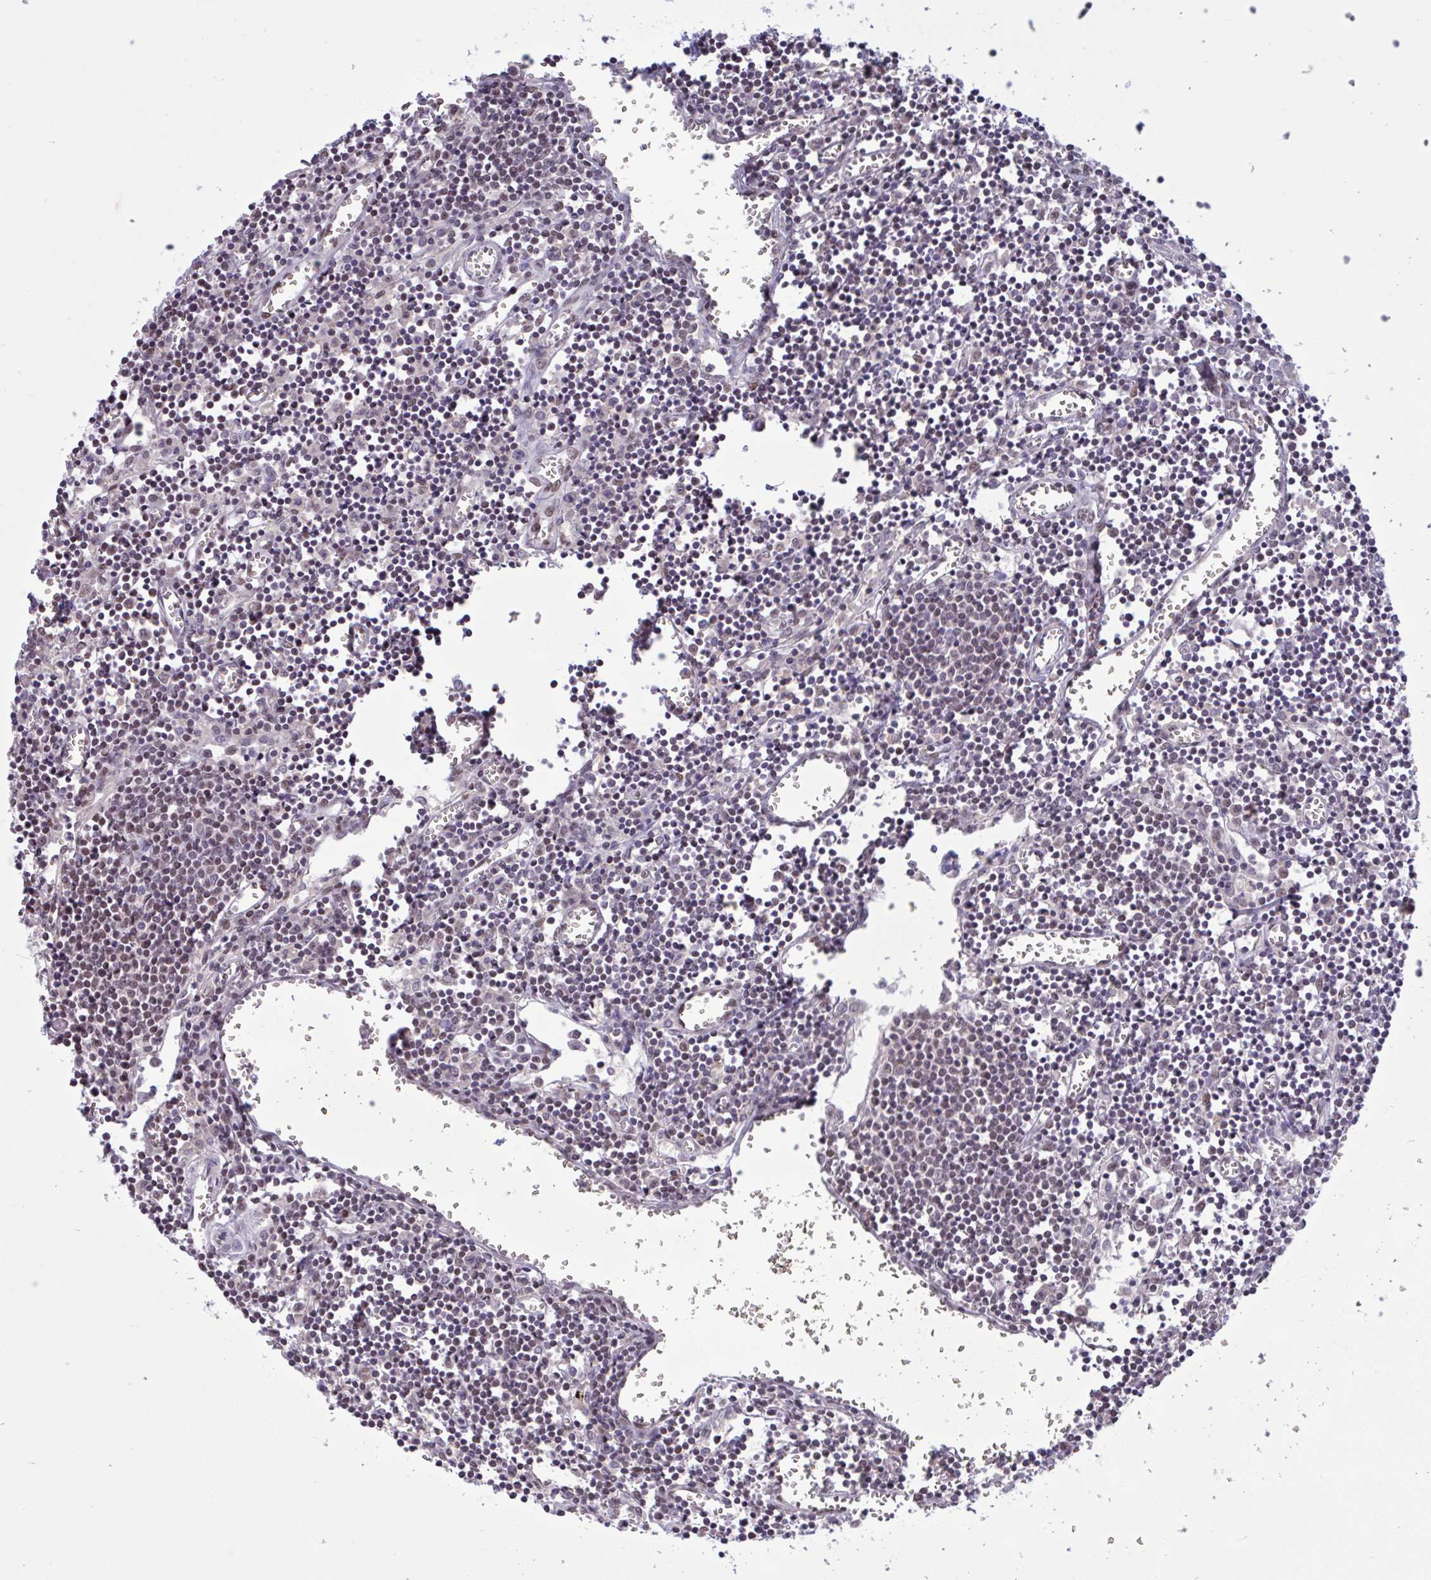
{"staining": {"intensity": "negative", "quantity": "none", "location": "none"}, "tissue": "lymph node", "cell_type": "Germinal center cells", "image_type": "normal", "snomed": [{"axis": "morphology", "description": "Normal tissue, NOS"}, {"axis": "topography", "description": "Lymph node"}], "caption": "Immunohistochemical staining of normal lymph node exhibits no significant staining in germinal center cells. (Immunohistochemistry, brightfield microscopy, high magnification).", "gene": "RBL1", "patient": {"sex": "male", "age": 66}}